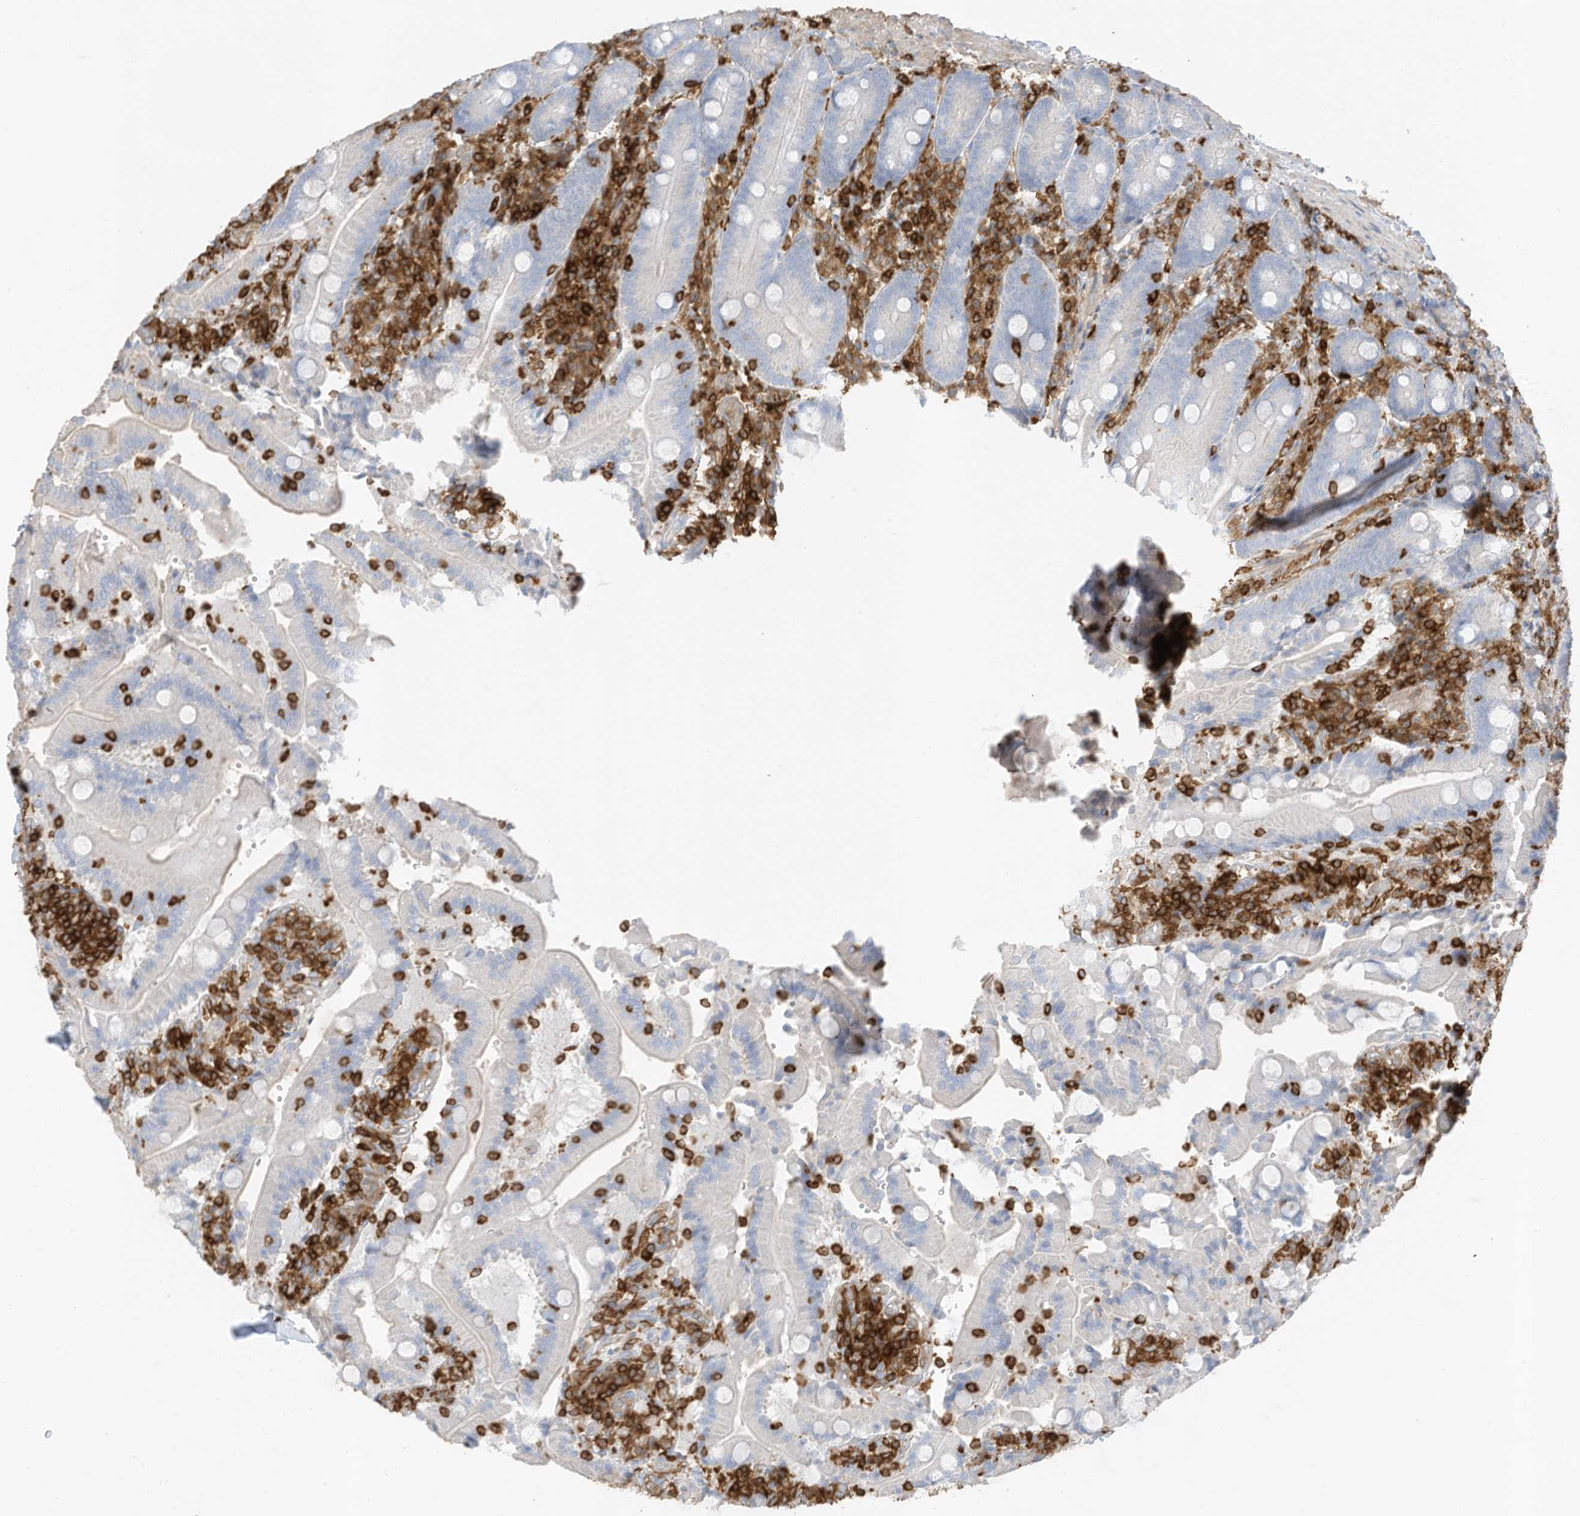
{"staining": {"intensity": "negative", "quantity": "none", "location": "none"}, "tissue": "duodenum", "cell_type": "Glandular cells", "image_type": "normal", "snomed": [{"axis": "morphology", "description": "Normal tissue, NOS"}, {"axis": "topography", "description": "Duodenum"}], "caption": "A histopathology image of duodenum stained for a protein shows no brown staining in glandular cells. (DAB (3,3'-diaminobenzidine) immunohistochemistry with hematoxylin counter stain).", "gene": "ARHGAP25", "patient": {"sex": "female", "age": 62}}